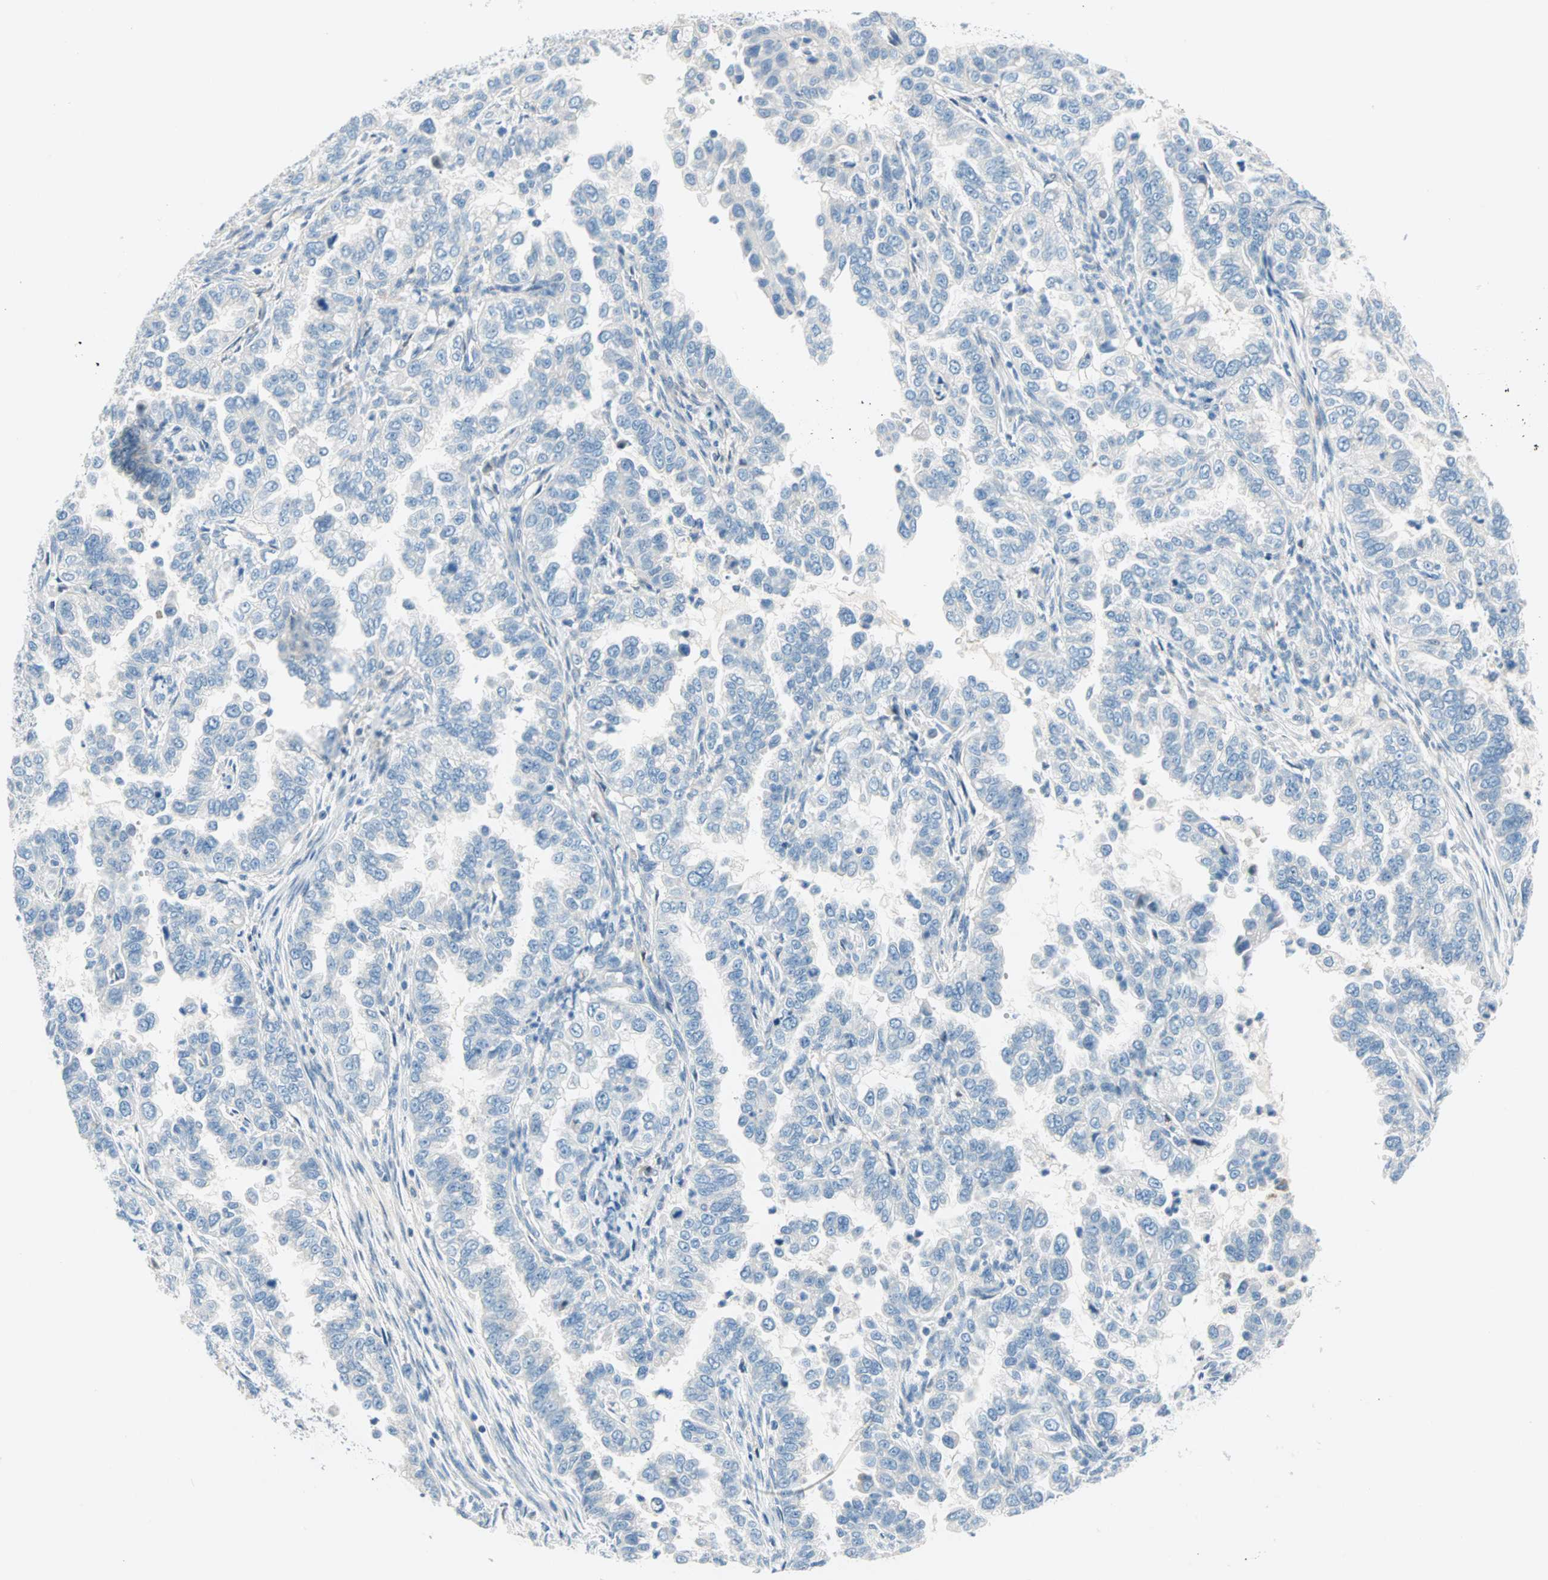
{"staining": {"intensity": "negative", "quantity": "none", "location": "none"}, "tissue": "endometrial cancer", "cell_type": "Tumor cells", "image_type": "cancer", "snomed": [{"axis": "morphology", "description": "Adenocarcinoma, NOS"}, {"axis": "topography", "description": "Endometrium"}], "caption": "Image shows no significant protein staining in tumor cells of endometrial adenocarcinoma.", "gene": "TMEM163", "patient": {"sex": "female", "age": 85}}